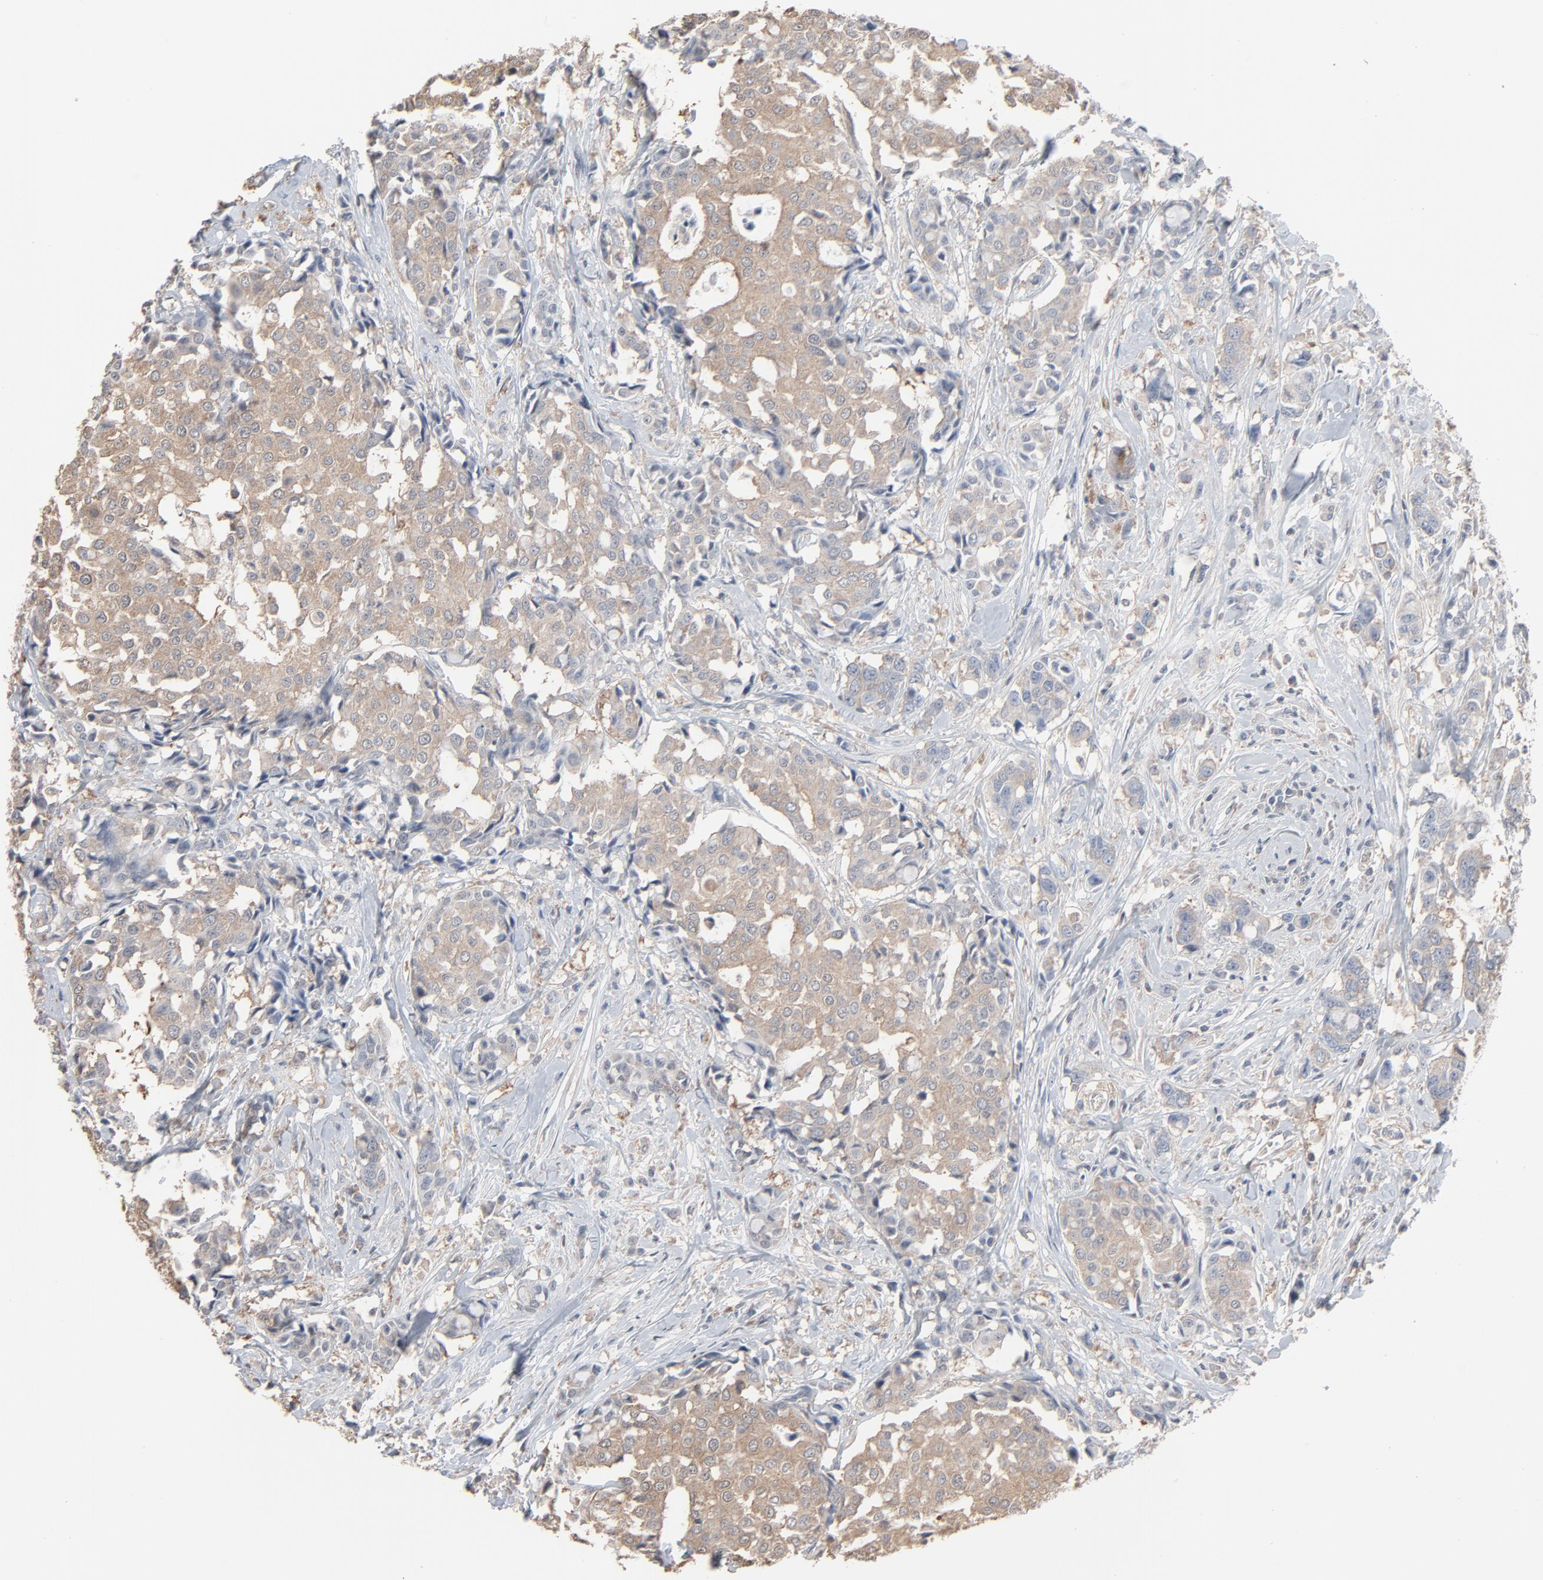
{"staining": {"intensity": "weak", "quantity": ">75%", "location": "cytoplasmic/membranous"}, "tissue": "breast cancer", "cell_type": "Tumor cells", "image_type": "cancer", "snomed": [{"axis": "morphology", "description": "Duct carcinoma"}, {"axis": "topography", "description": "Breast"}], "caption": "Immunohistochemistry of intraductal carcinoma (breast) displays low levels of weak cytoplasmic/membranous positivity in approximately >75% of tumor cells.", "gene": "CCT5", "patient": {"sex": "female", "age": 27}}